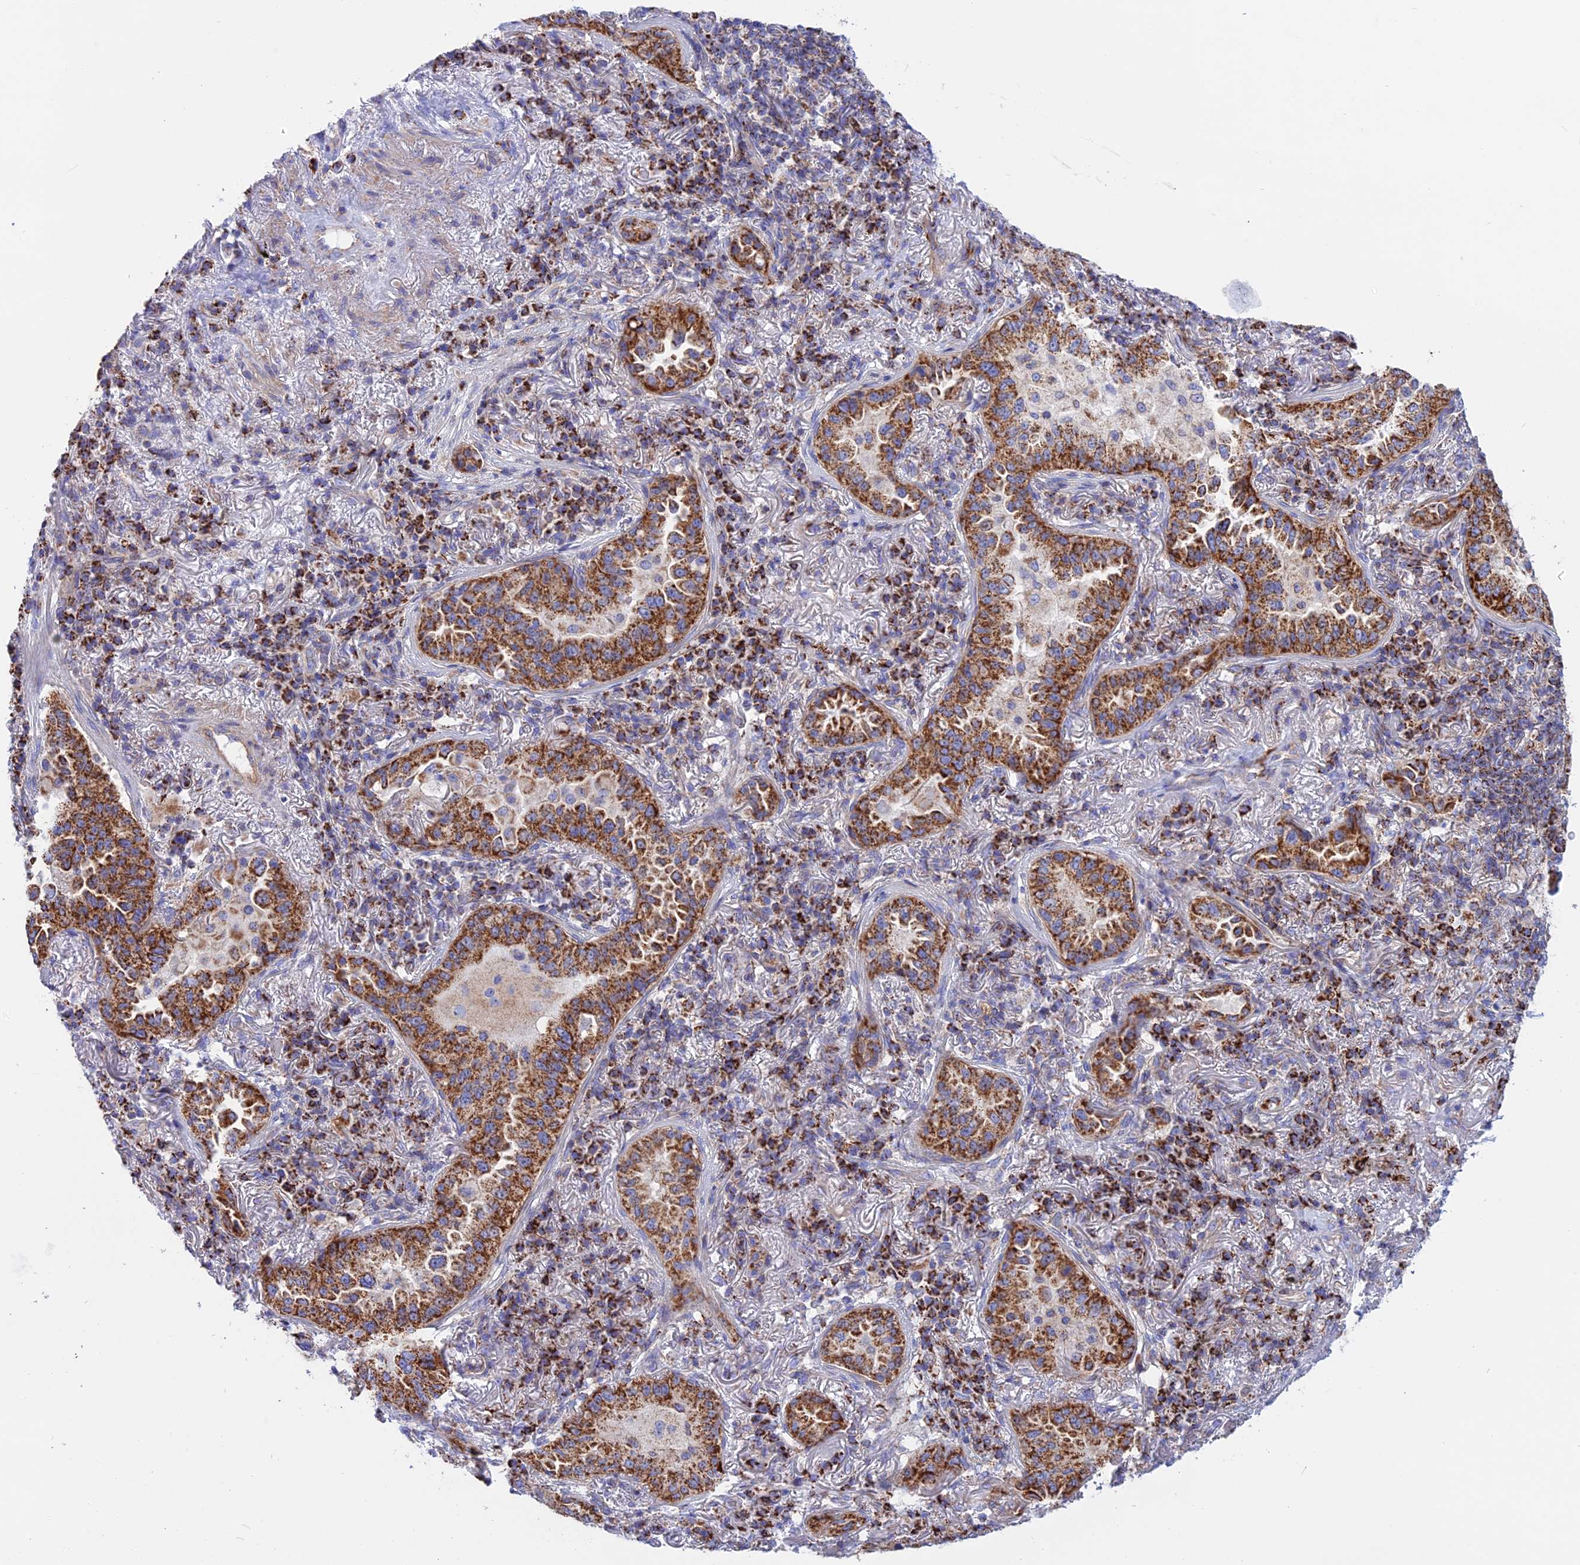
{"staining": {"intensity": "strong", "quantity": ">75%", "location": "cytoplasmic/membranous"}, "tissue": "lung cancer", "cell_type": "Tumor cells", "image_type": "cancer", "snomed": [{"axis": "morphology", "description": "Adenocarcinoma, NOS"}, {"axis": "topography", "description": "Lung"}], "caption": "High-magnification brightfield microscopy of adenocarcinoma (lung) stained with DAB (brown) and counterstained with hematoxylin (blue). tumor cells exhibit strong cytoplasmic/membranous positivity is appreciated in approximately>75% of cells. Immunohistochemistry (ihc) stains the protein of interest in brown and the nuclei are stained blue.", "gene": "GCDH", "patient": {"sex": "female", "age": 69}}